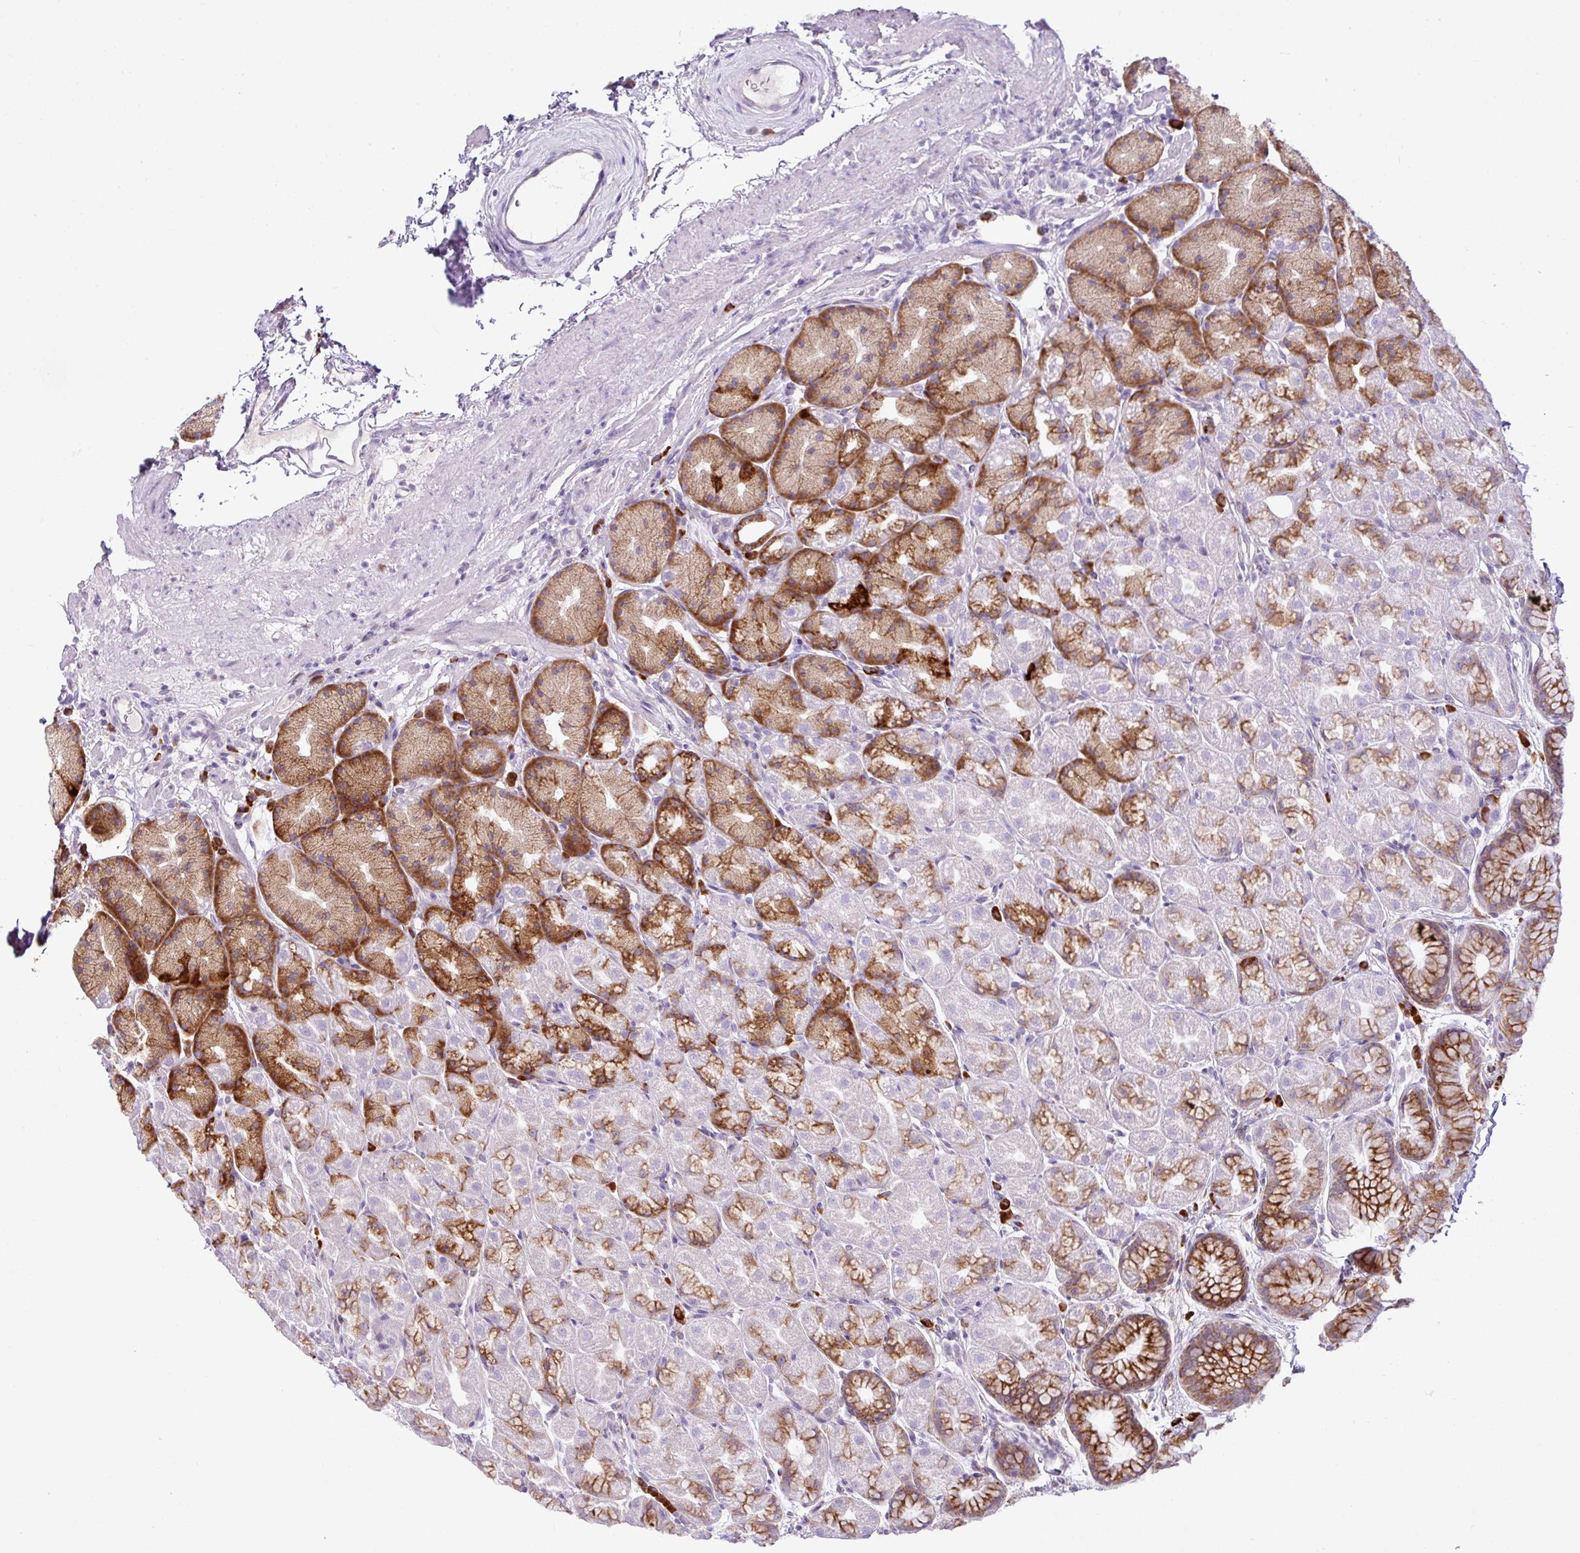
{"staining": {"intensity": "strong", "quantity": "25%-75%", "location": "cytoplasmic/membranous"}, "tissue": "stomach", "cell_type": "Glandular cells", "image_type": "normal", "snomed": [{"axis": "morphology", "description": "Normal tissue, NOS"}, {"axis": "topography", "description": "Stomach, lower"}], "caption": "Glandular cells demonstrate high levels of strong cytoplasmic/membranous positivity in about 25%-75% of cells in benign stomach.", "gene": "RGS21", "patient": {"sex": "male", "age": 67}}